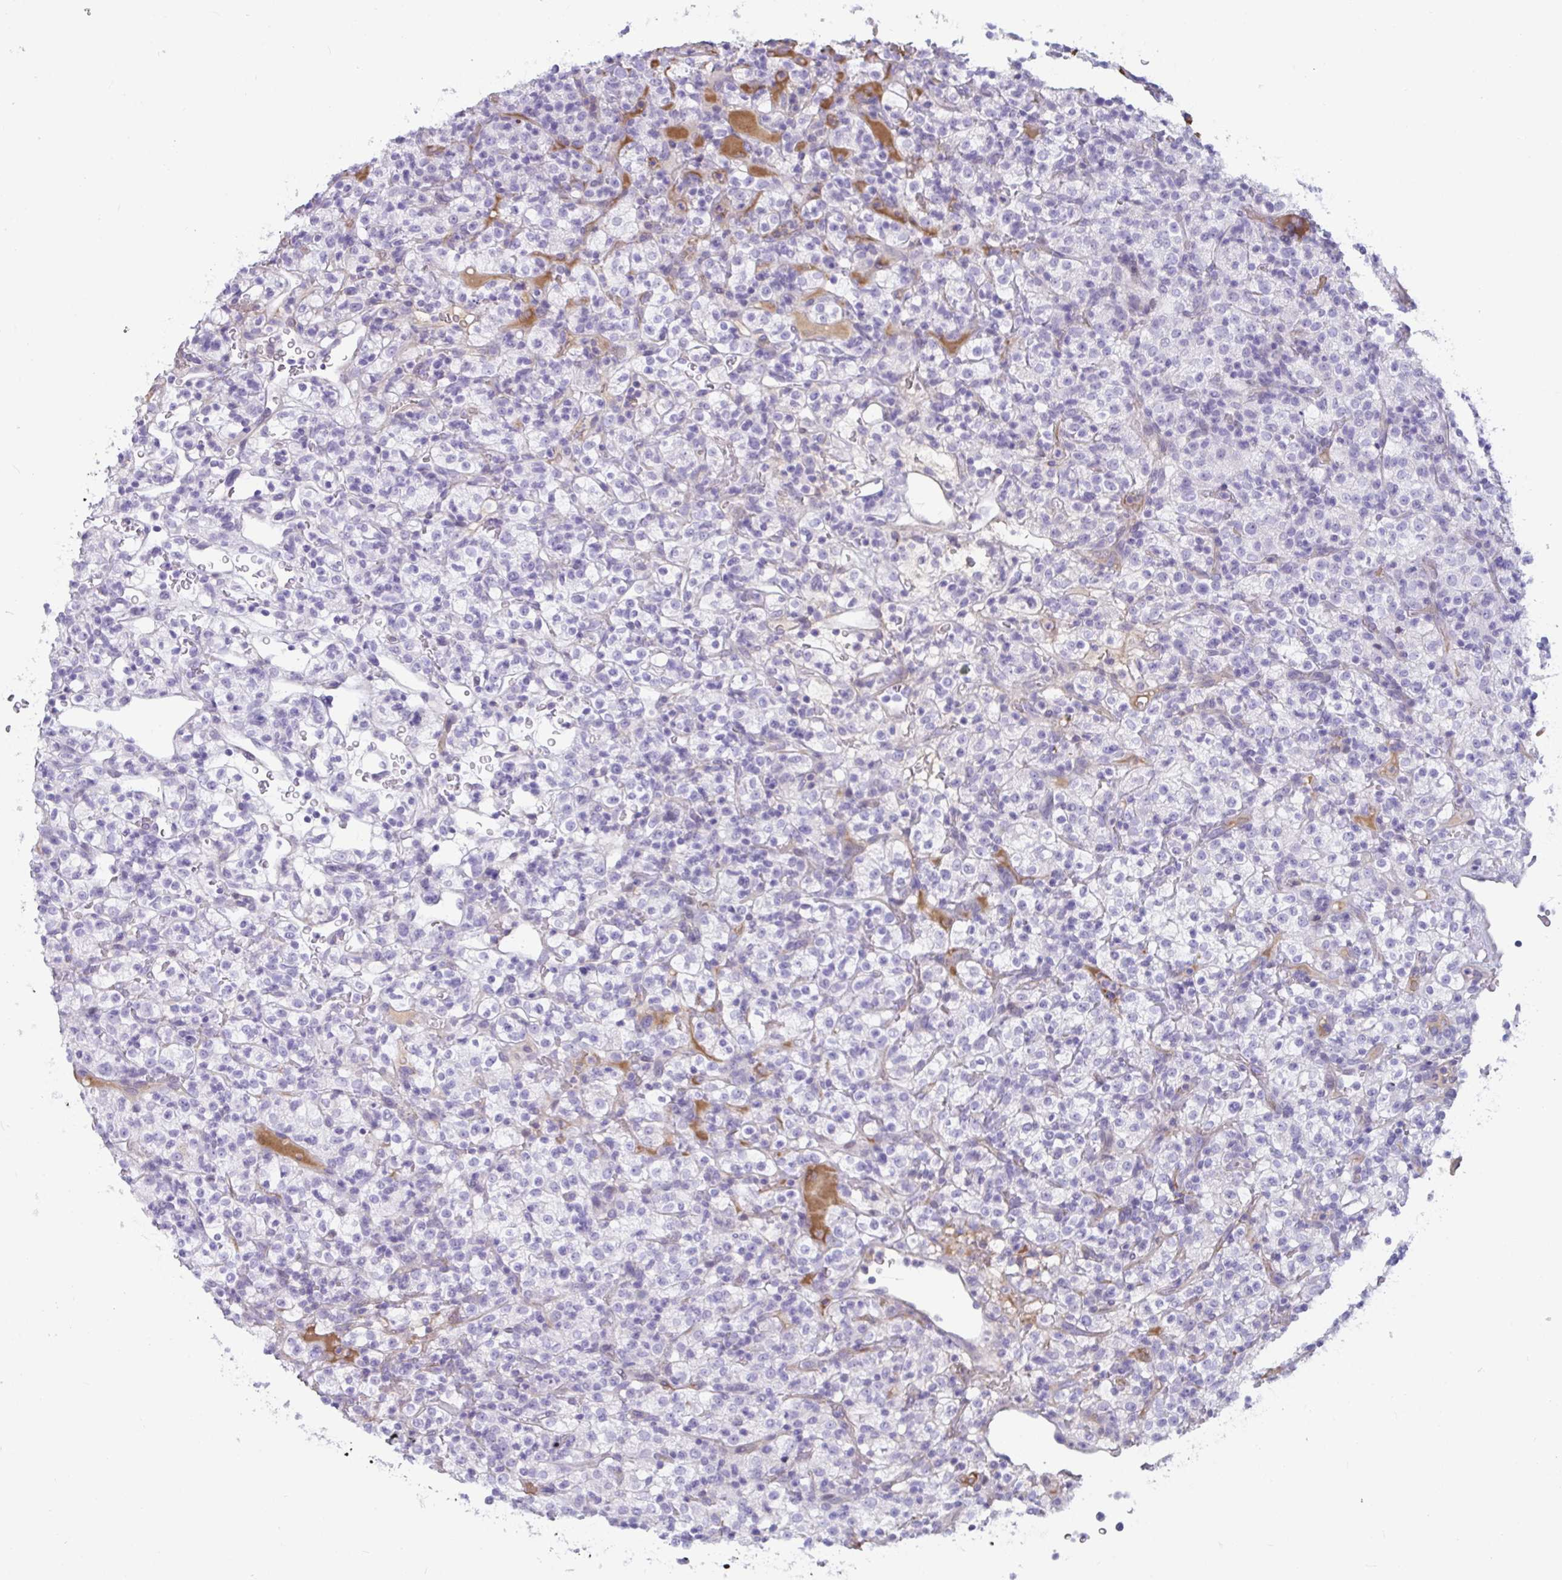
{"staining": {"intensity": "negative", "quantity": "none", "location": "none"}, "tissue": "renal cancer", "cell_type": "Tumor cells", "image_type": "cancer", "snomed": [{"axis": "morphology", "description": "Normal tissue, NOS"}, {"axis": "morphology", "description": "Adenocarcinoma, NOS"}, {"axis": "topography", "description": "Kidney"}], "caption": "A micrograph of renal cancer stained for a protein shows no brown staining in tumor cells.", "gene": "NPY", "patient": {"sex": "female", "age": 72}}